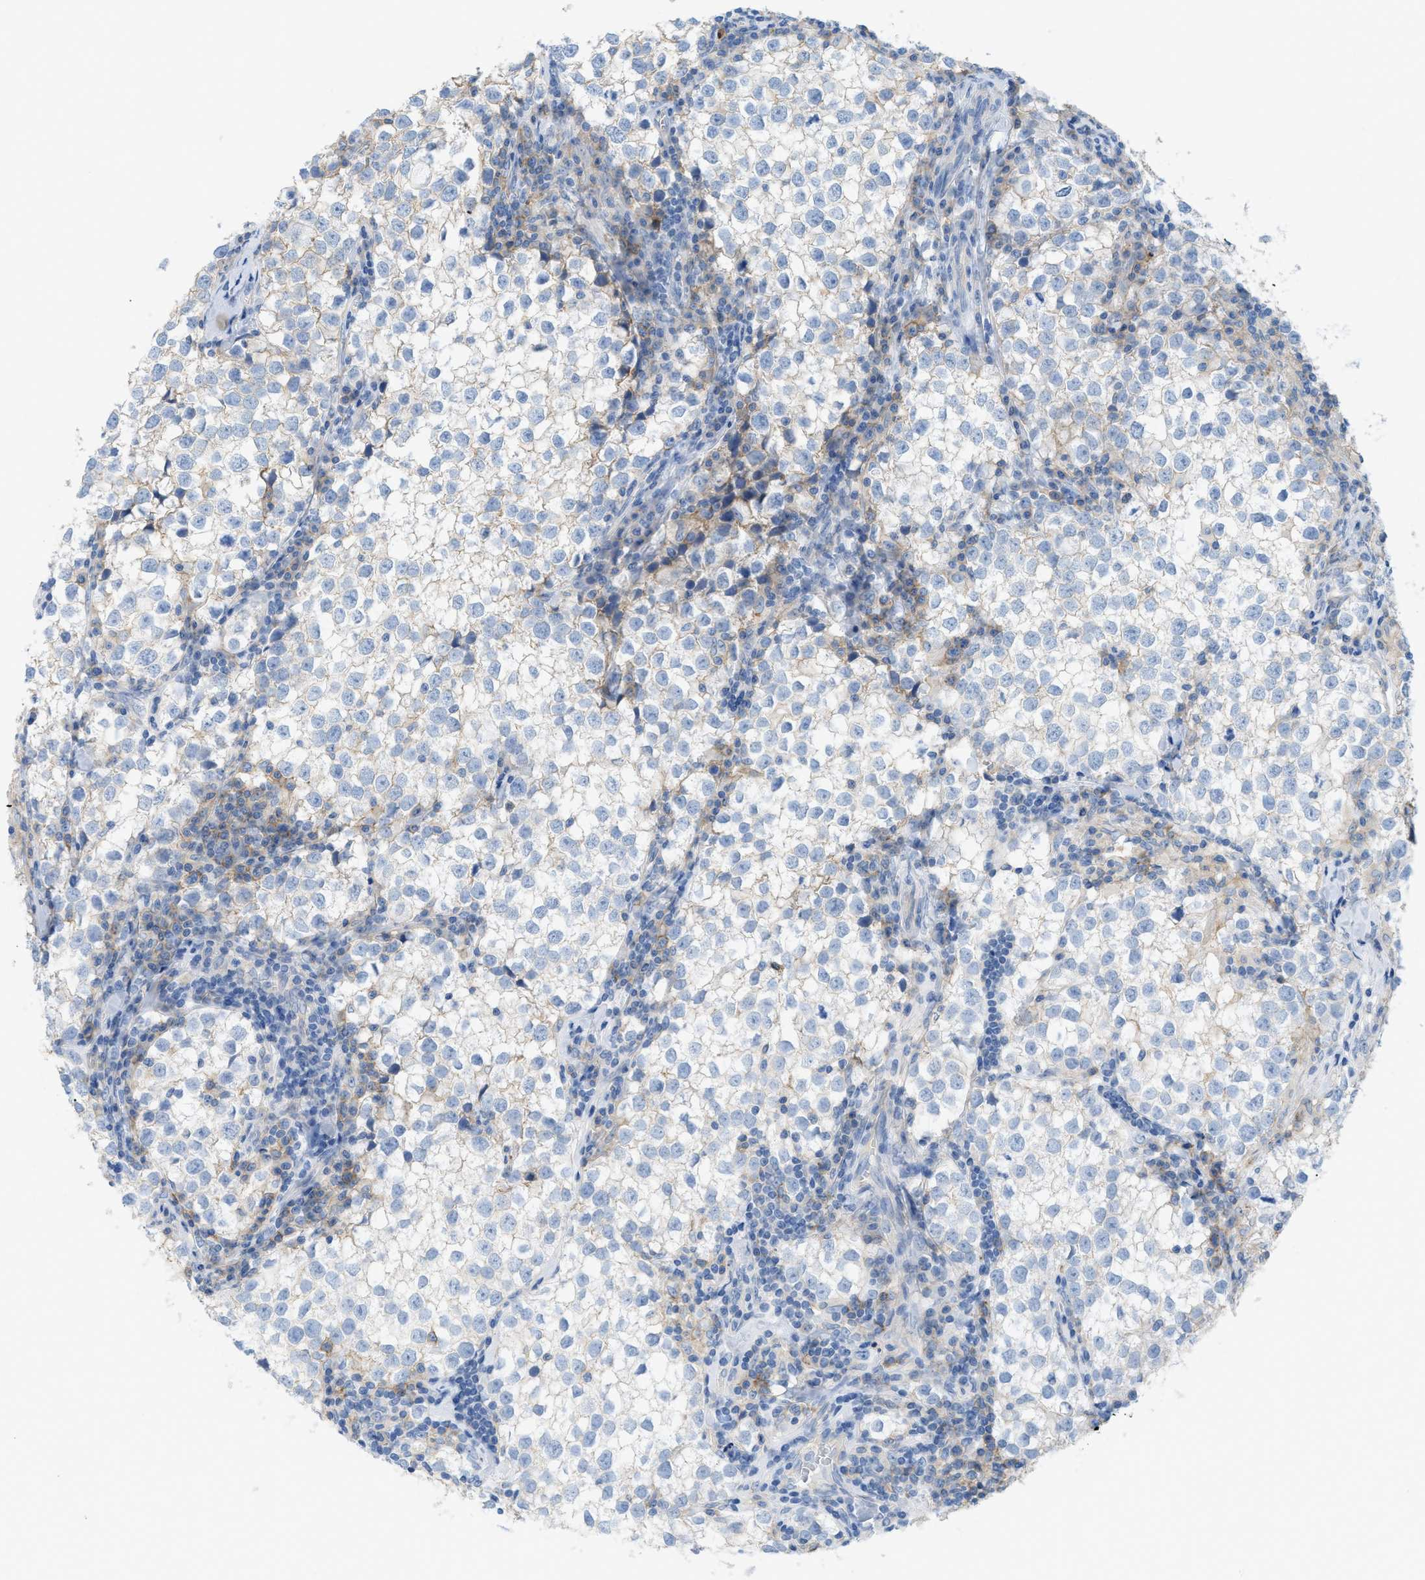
{"staining": {"intensity": "negative", "quantity": "none", "location": "none"}, "tissue": "testis cancer", "cell_type": "Tumor cells", "image_type": "cancer", "snomed": [{"axis": "morphology", "description": "Seminoma, NOS"}, {"axis": "morphology", "description": "Carcinoma, Embryonal, NOS"}, {"axis": "topography", "description": "Testis"}], "caption": "Testis cancer was stained to show a protein in brown. There is no significant staining in tumor cells. (Immunohistochemistry, brightfield microscopy, high magnification).", "gene": "SLC3A2", "patient": {"sex": "male", "age": 36}}